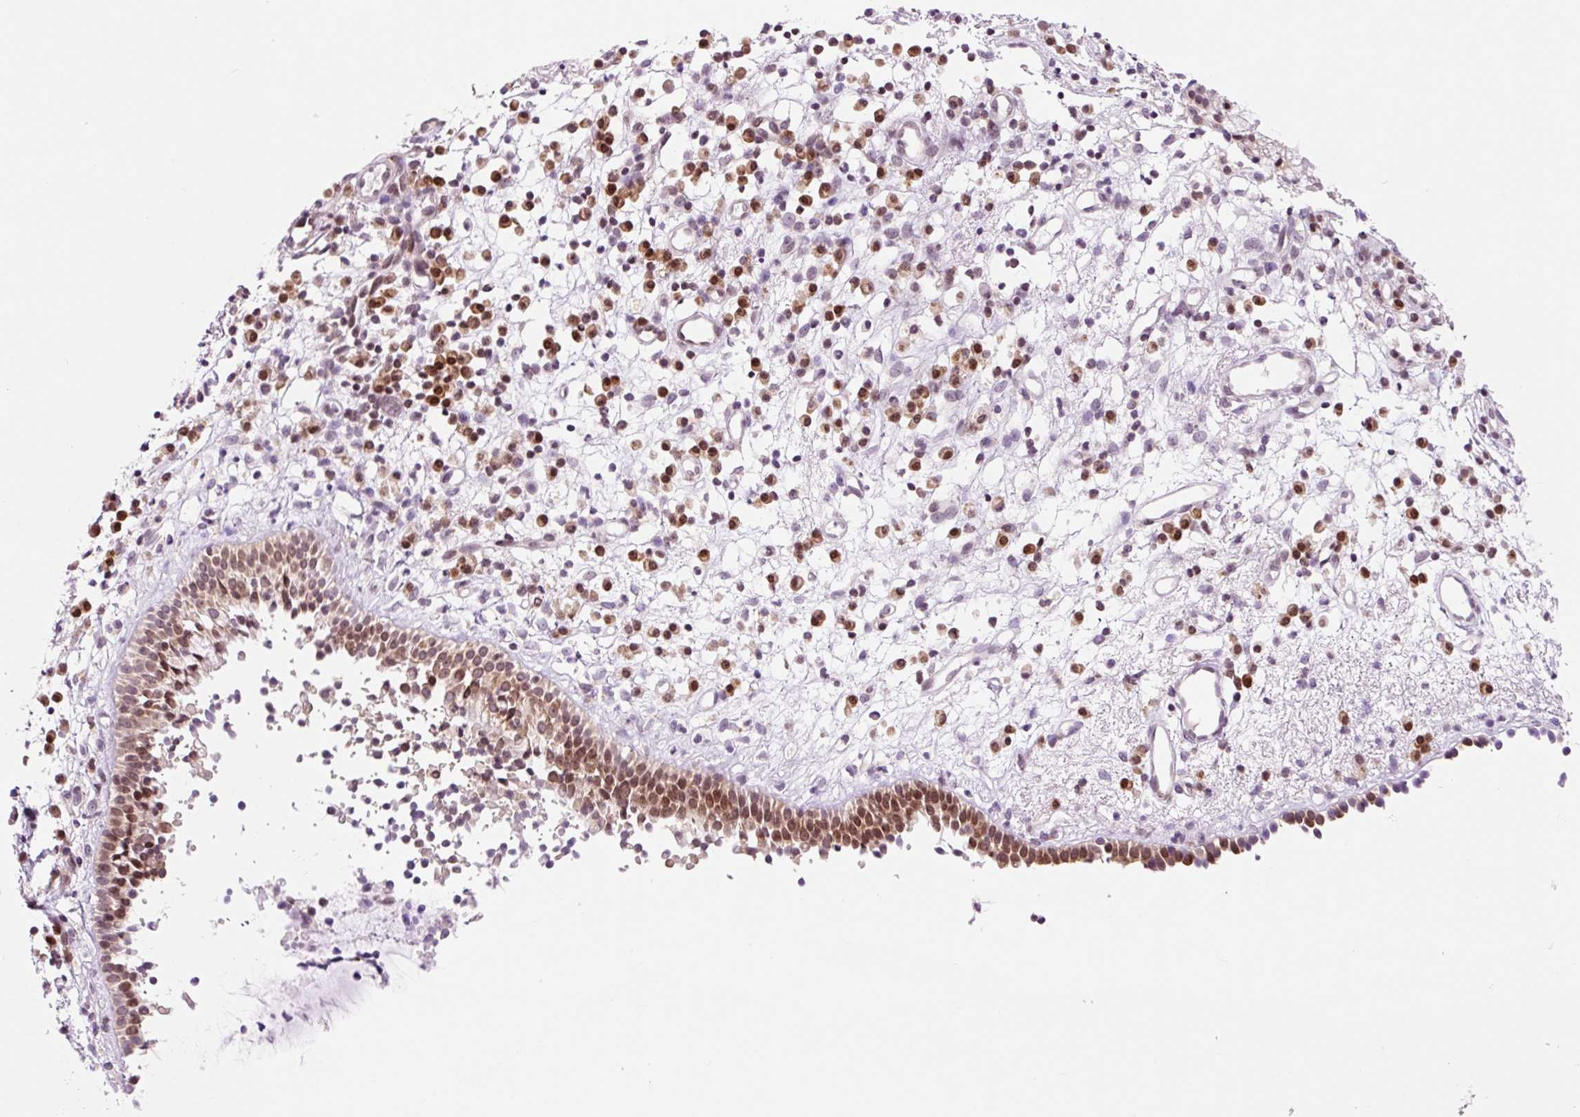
{"staining": {"intensity": "moderate", "quantity": ">75%", "location": "cytoplasmic/membranous,nuclear"}, "tissue": "nasopharynx", "cell_type": "Respiratory epithelial cells", "image_type": "normal", "snomed": [{"axis": "morphology", "description": "Normal tissue, NOS"}, {"axis": "topography", "description": "Nasopharynx"}], "caption": "Approximately >75% of respiratory epithelial cells in benign human nasopharynx demonstrate moderate cytoplasmic/membranous,nuclear protein staining as visualized by brown immunohistochemical staining.", "gene": "RPL41", "patient": {"sex": "male", "age": 21}}